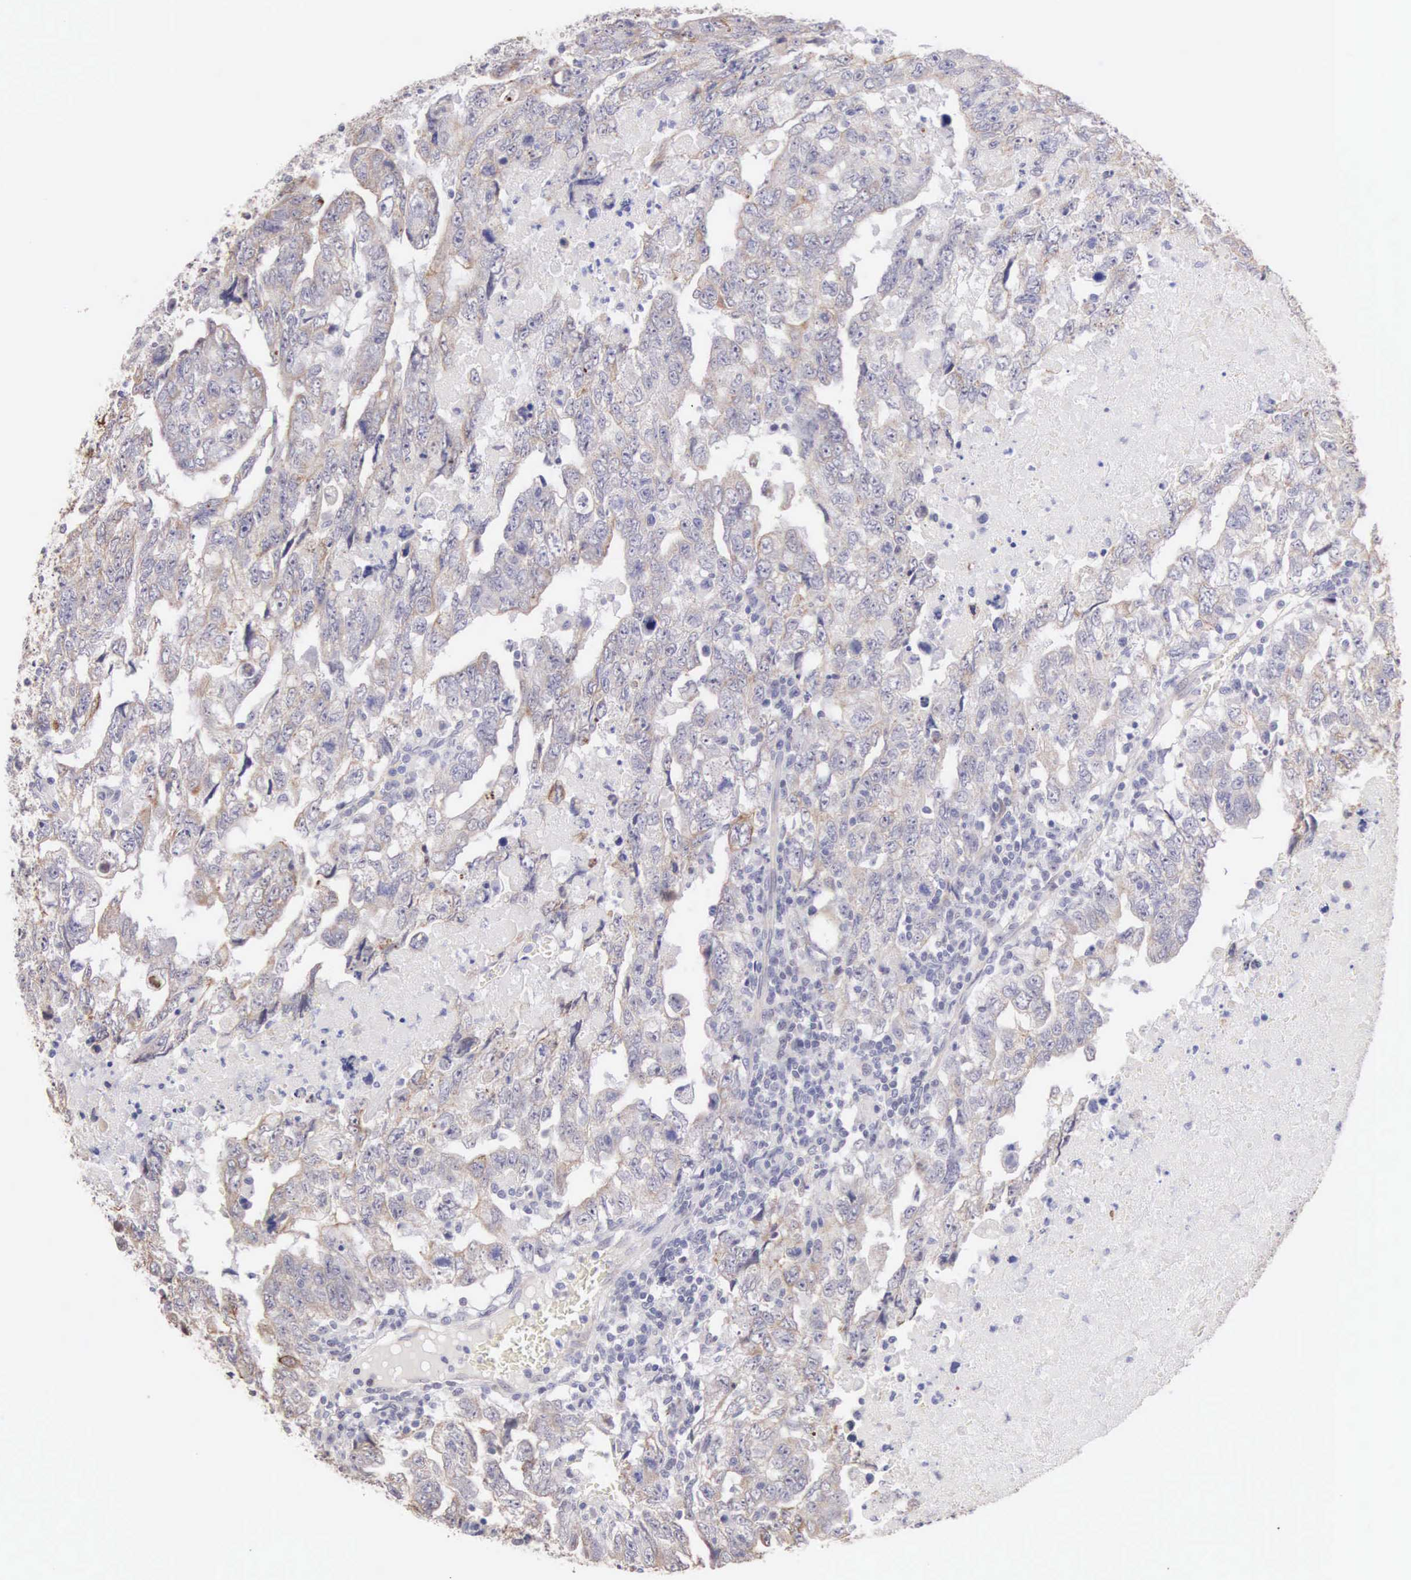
{"staining": {"intensity": "weak", "quantity": "<25%", "location": "cytoplasmic/membranous"}, "tissue": "testis cancer", "cell_type": "Tumor cells", "image_type": "cancer", "snomed": [{"axis": "morphology", "description": "Carcinoma, Embryonal, NOS"}, {"axis": "topography", "description": "Testis"}], "caption": "IHC of human testis cancer demonstrates no expression in tumor cells.", "gene": "PIR", "patient": {"sex": "male", "age": 36}}